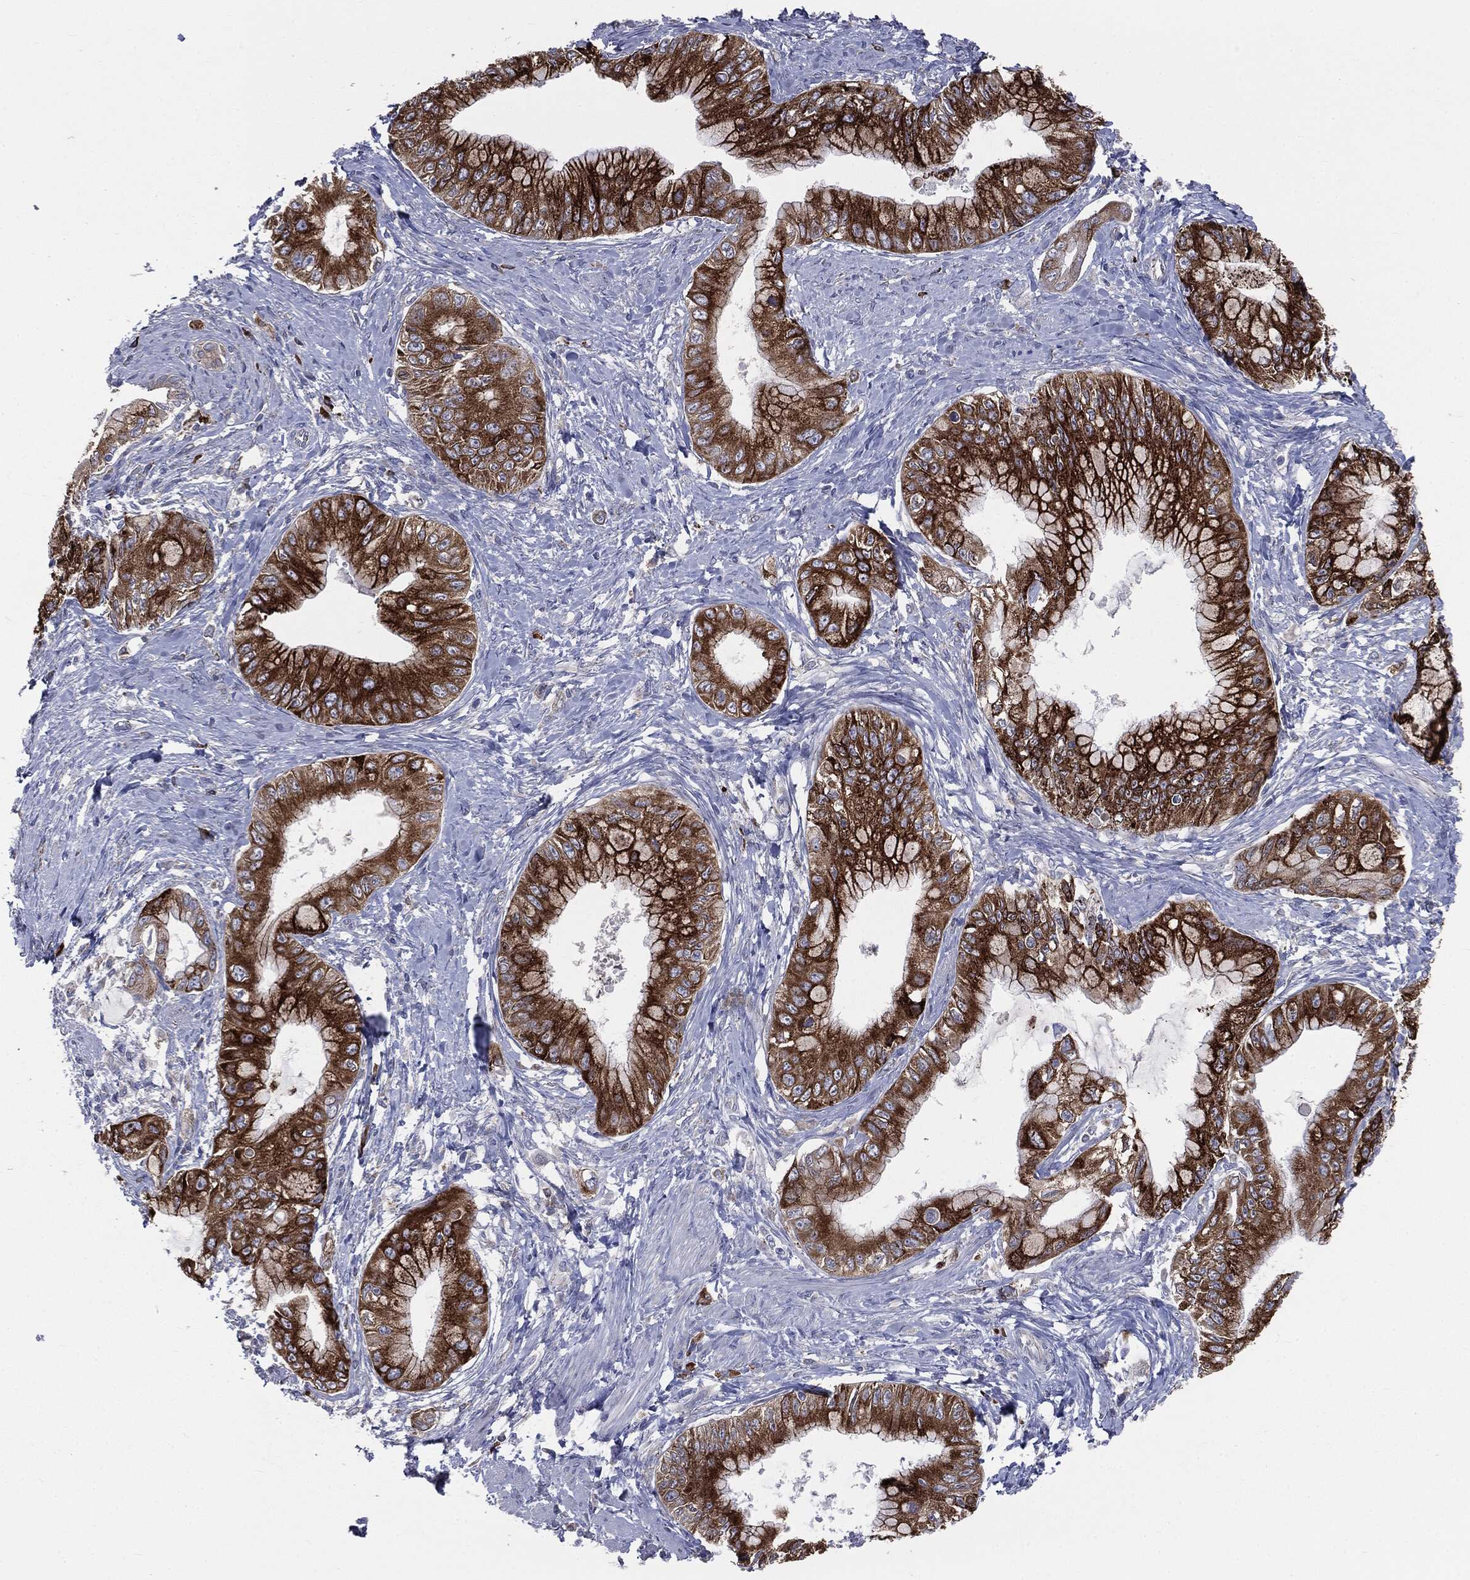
{"staining": {"intensity": "strong", "quantity": ">75%", "location": "cytoplasmic/membranous"}, "tissue": "pancreatic cancer", "cell_type": "Tumor cells", "image_type": "cancer", "snomed": [{"axis": "morphology", "description": "Adenocarcinoma, NOS"}, {"axis": "topography", "description": "Pancreas"}], "caption": "Brown immunohistochemical staining in human pancreatic cancer reveals strong cytoplasmic/membranous expression in about >75% of tumor cells.", "gene": "PTGS2", "patient": {"sex": "male", "age": 48}}